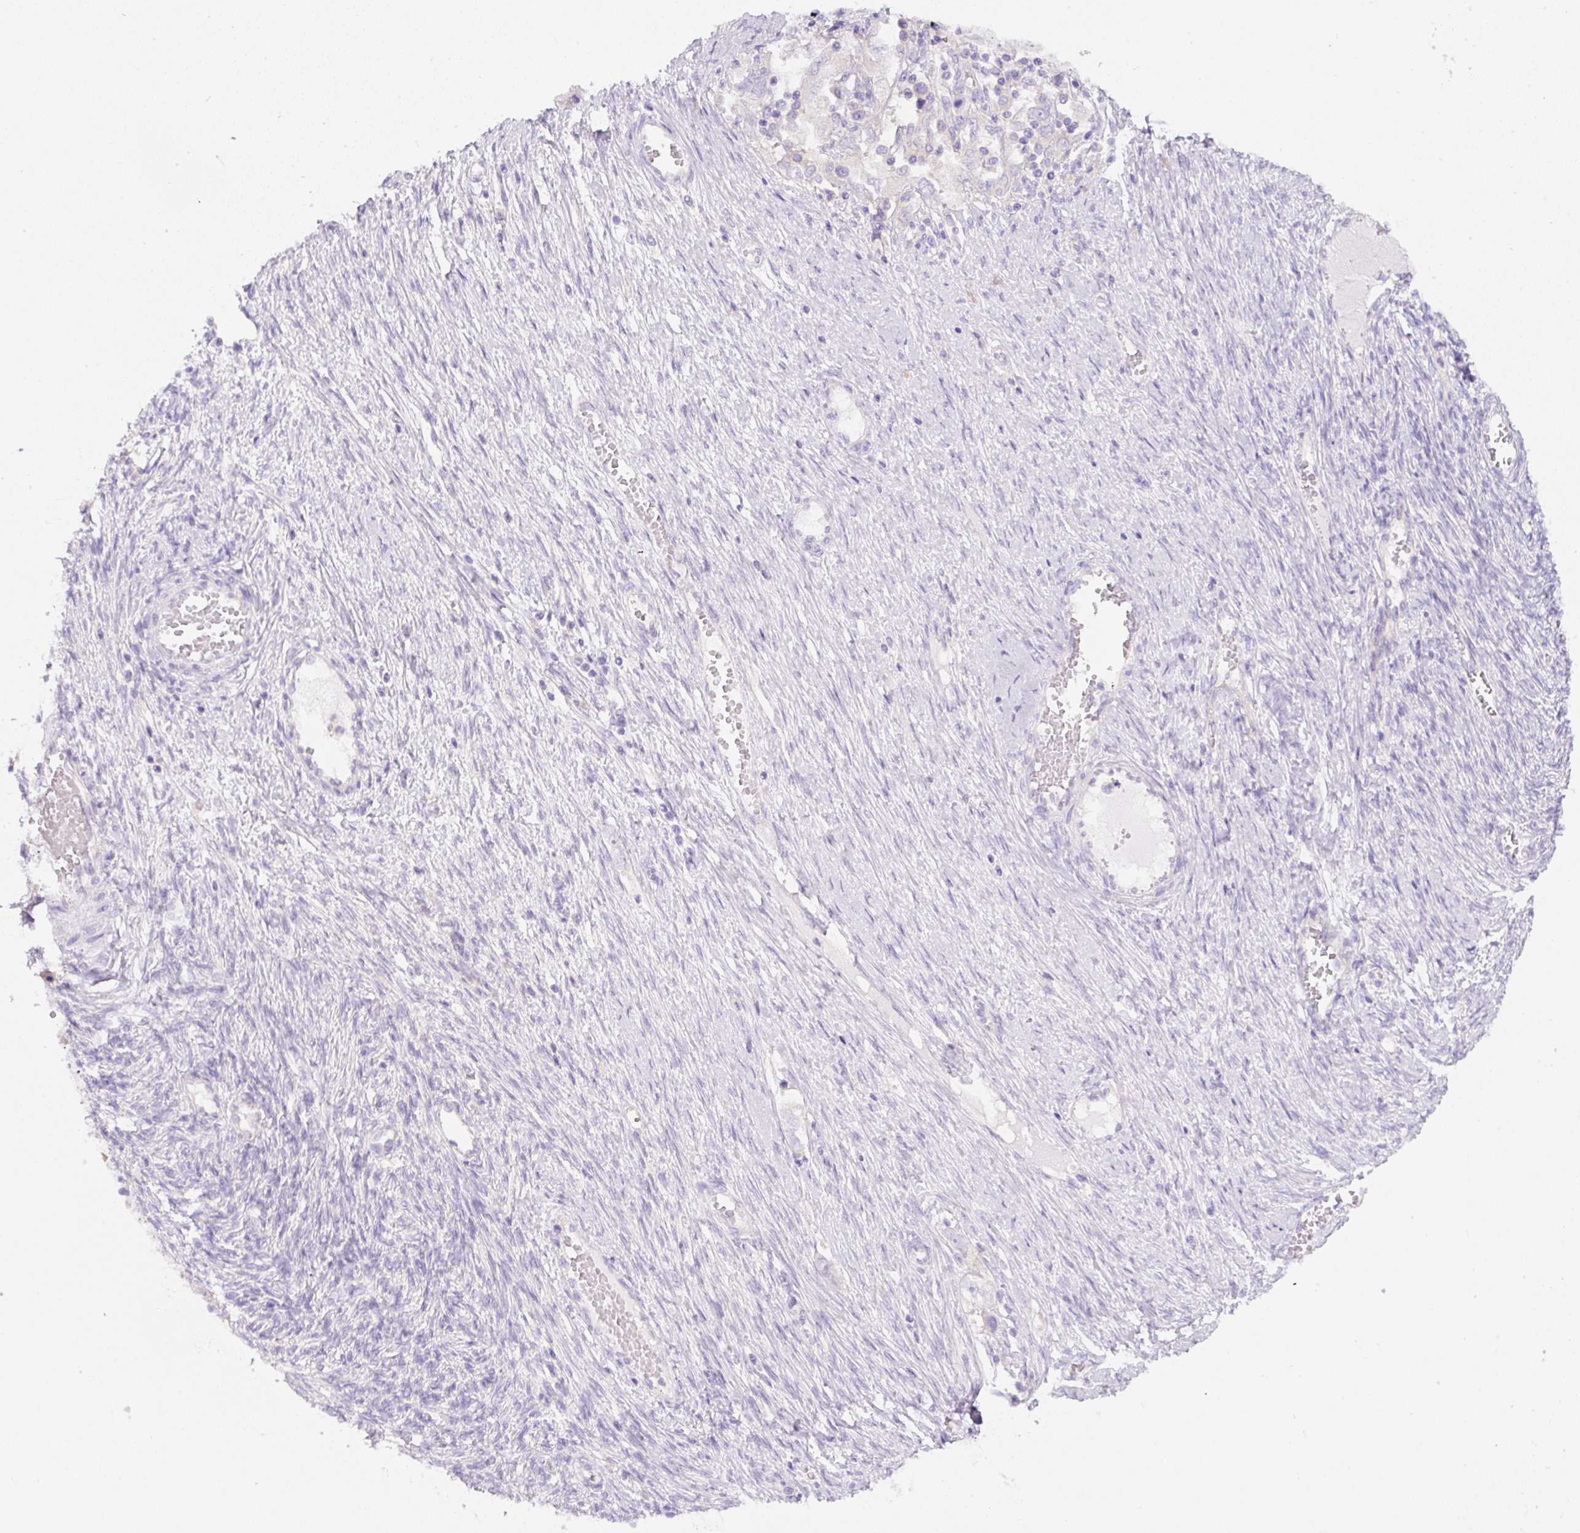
{"staining": {"intensity": "negative", "quantity": "none", "location": "none"}, "tissue": "ovarian cancer", "cell_type": "Tumor cells", "image_type": "cancer", "snomed": [{"axis": "morphology", "description": "Carcinoma, NOS"}, {"axis": "morphology", "description": "Cystadenocarcinoma, serous, NOS"}, {"axis": "topography", "description": "Ovary"}], "caption": "There is no significant staining in tumor cells of carcinoma (ovarian).", "gene": "DAPK1", "patient": {"sex": "female", "age": 69}}